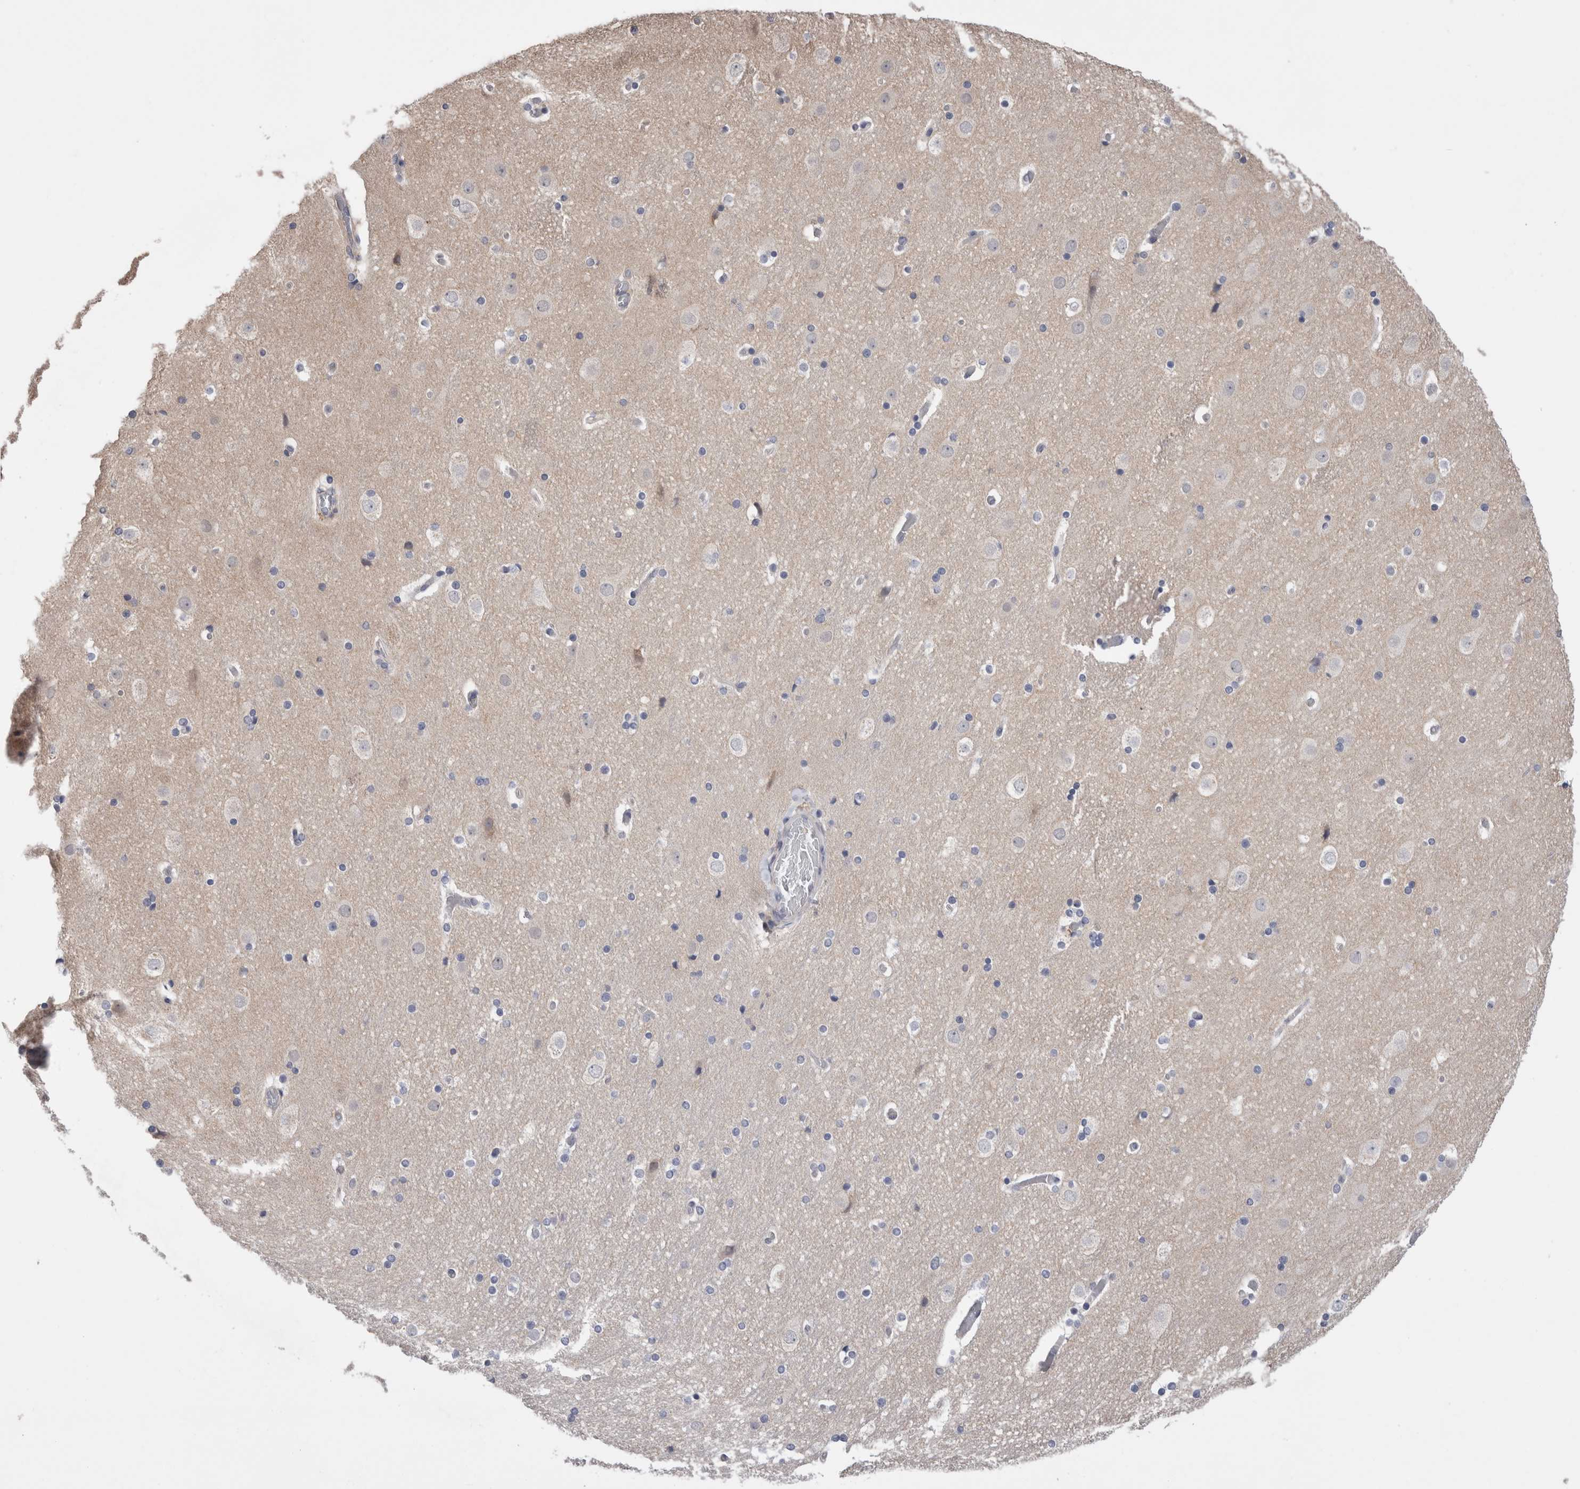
{"staining": {"intensity": "negative", "quantity": "none", "location": "none"}, "tissue": "cerebral cortex", "cell_type": "Endothelial cells", "image_type": "normal", "snomed": [{"axis": "morphology", "description": "Normal tissue, NOS"}, {"axis": "topography", "description": "Cerebral cortex"}], "caption": "This is an IHC photomicrograph of normal cerebral cortex. There is no positivity in endothelial cells.", "gene": "OTOR", "patient": {"sex": "male", "age": 57}}